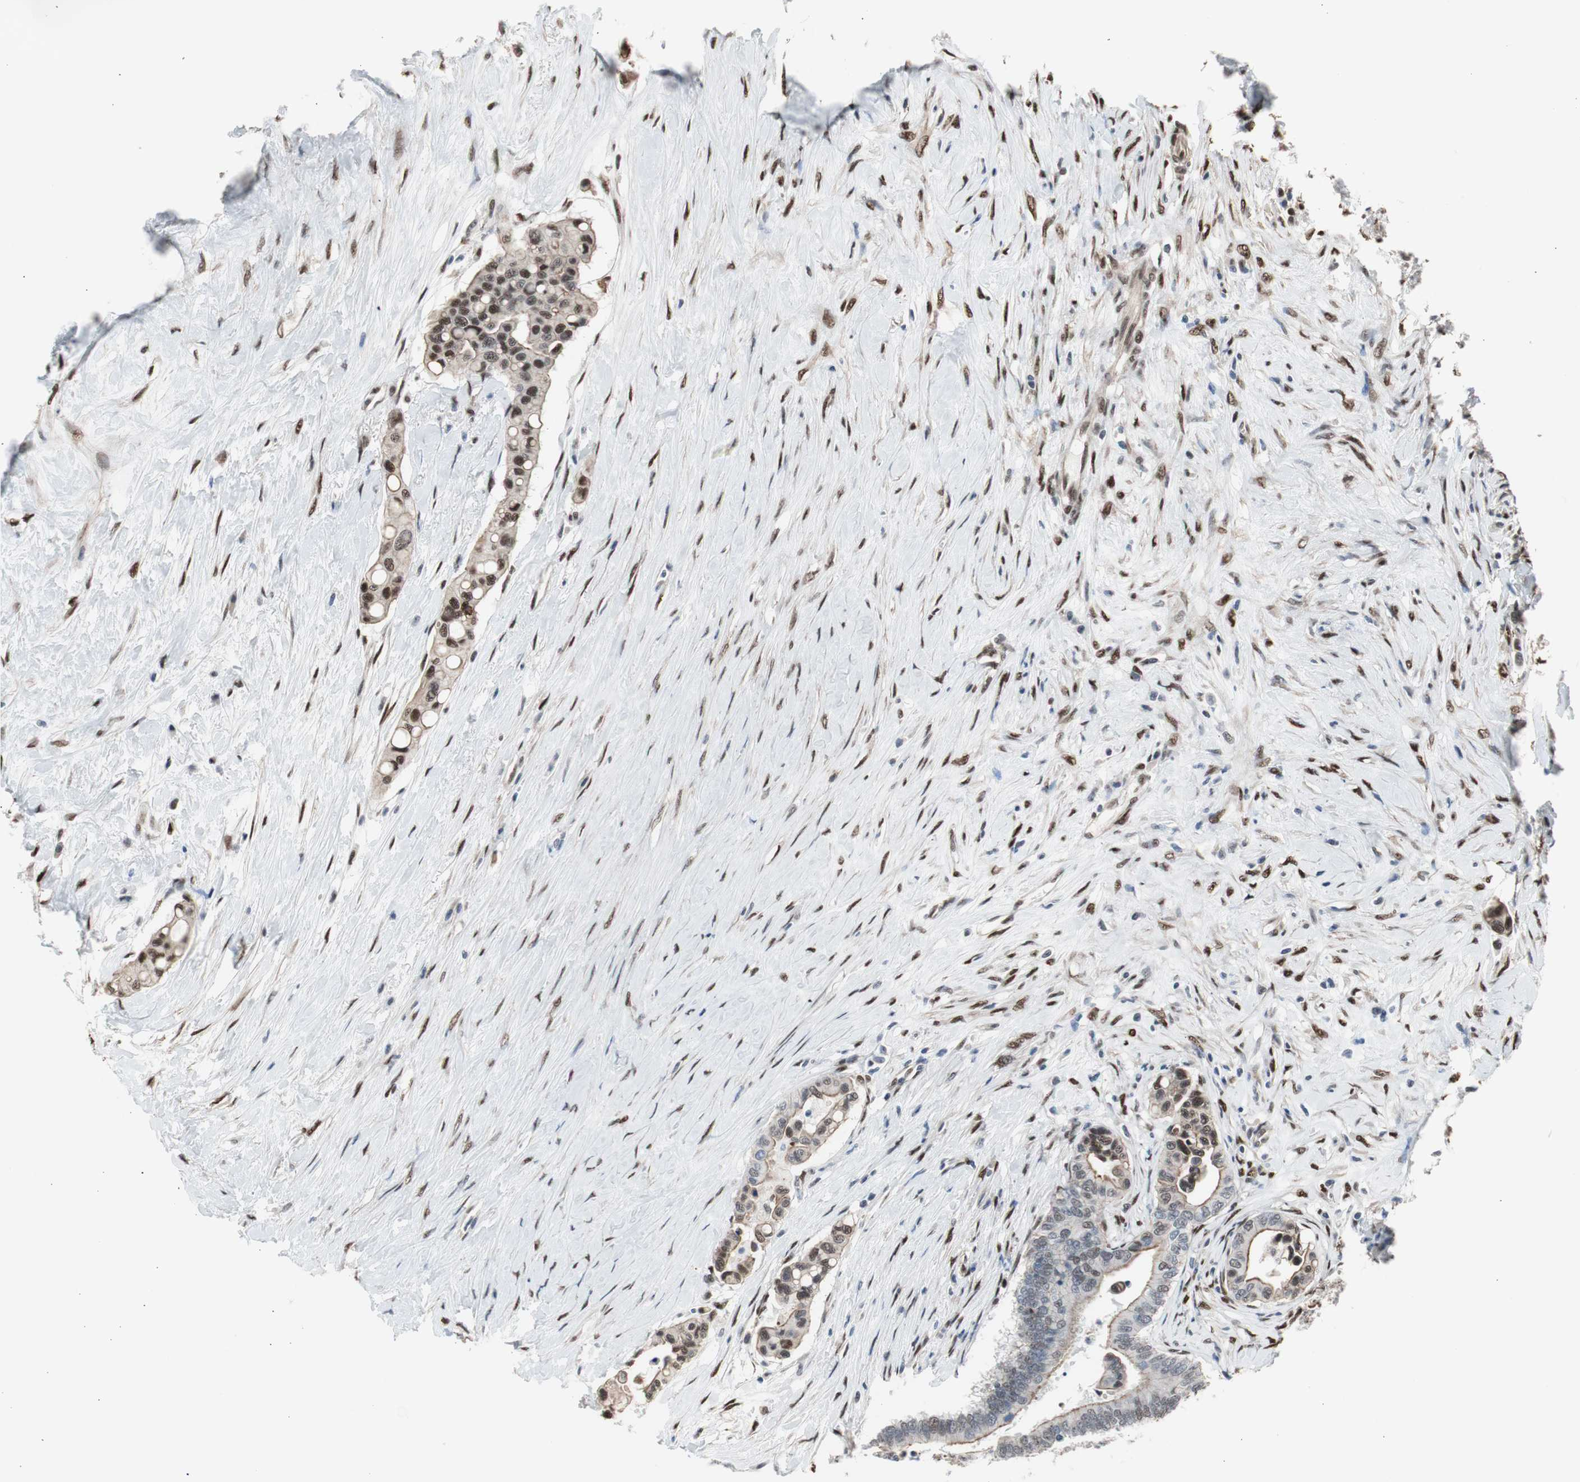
{"staining": {"intensity": "weak", "quantity": "25%-75%", "location": "cytoplasmic/membranous,nuclear"}, "tissue": "colorectal cancer", "cell_type": "Tumor cells", "image_type": "cancer", "snomed": [{"axis": "morphology", "description": "Normal tissue, NOS"}, {"axis": "morphology", "description": "Adenocarcinoma, NOS"}, {"axis": "topography", "description": "Colon"}], "caption": "Colorectal cancer (adenocarcinoma) stained for a protein (brown) displays weak cytoplasmic/membranous and nuclear positive positivity in about 25%-75% of tumor cells.", "gene": "PML", "patient": {"sex": "male", "age": 82}}